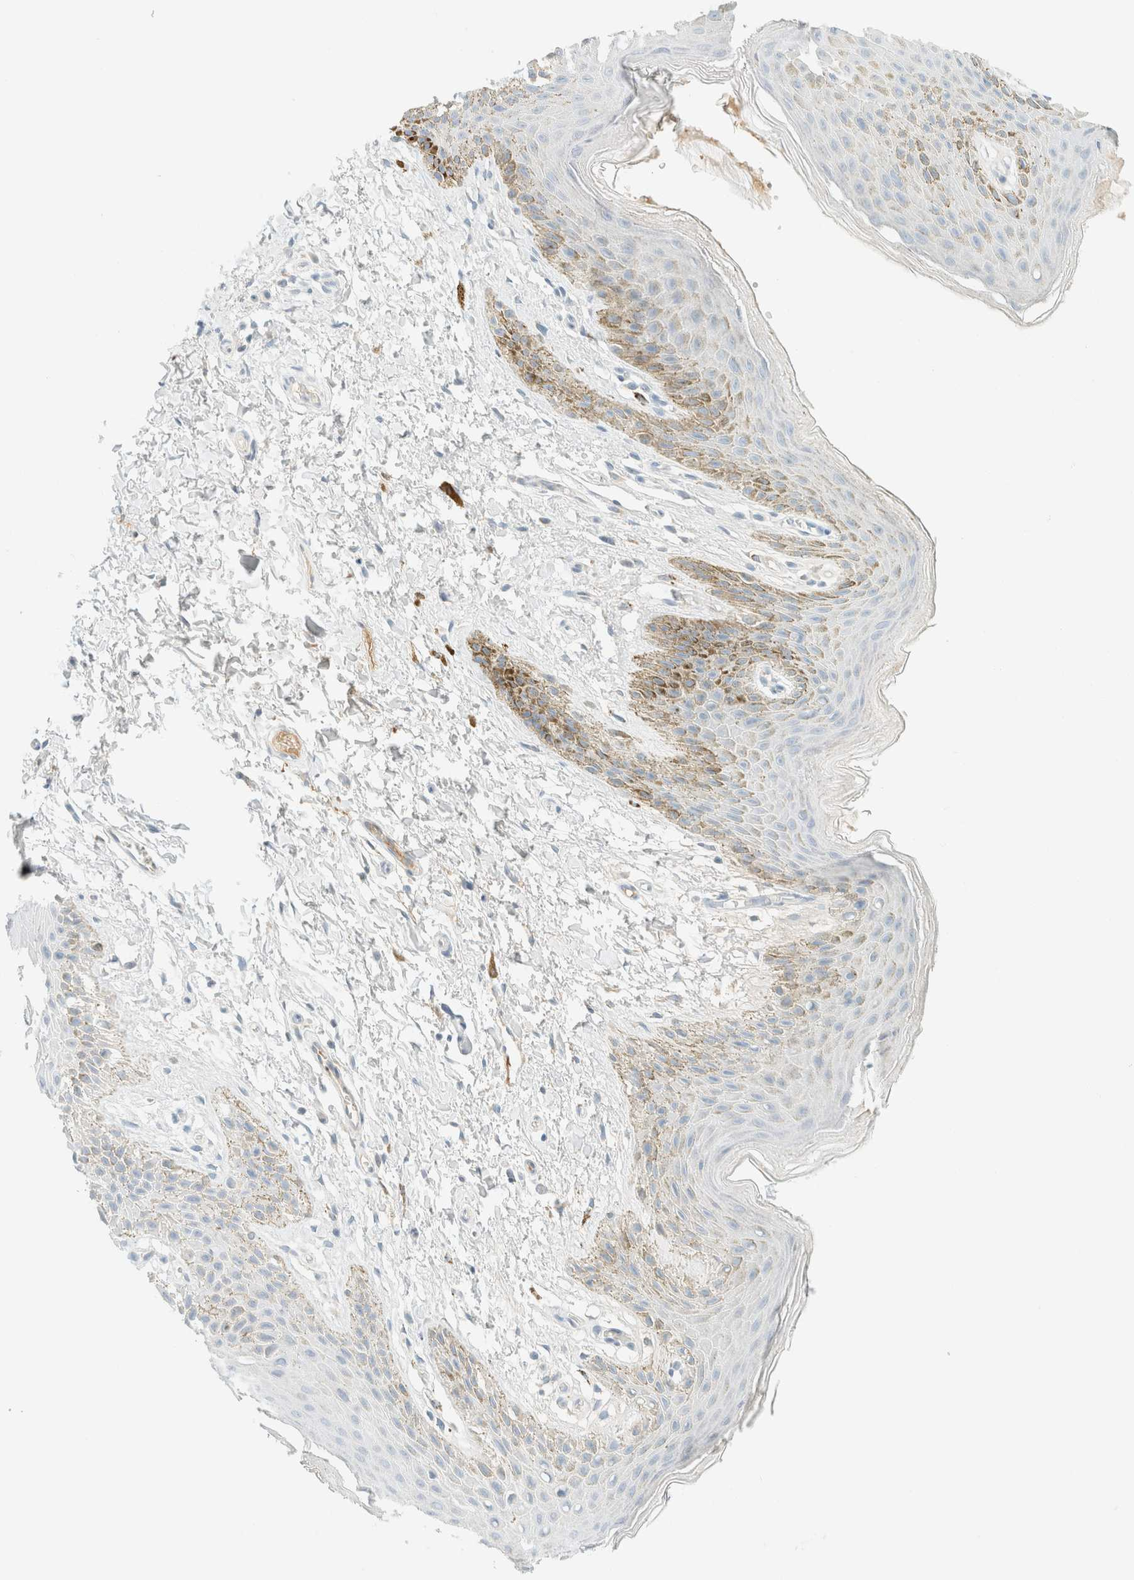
{"staining": {"intensity": "negative", "quantity": "none", "location": "none"}, "tissue": "skin", "cell_type": "Epidermal cells", "image_type": "normal", "snomed": [{"axis": "morphology", "description": "Normal tissue, NOS"}, {"axis": "topography", "description": "Anal"}, {"axis": "topography", "description": "Peripheral nerve tissue"}], "caption": "Immunohistochemistry micrograph of normal human skin stained for a protein (brown), which demonstrates no expression in epidermal cells.", "gene": "GPA33", "patient": {"sex": "male", "age": 44}}